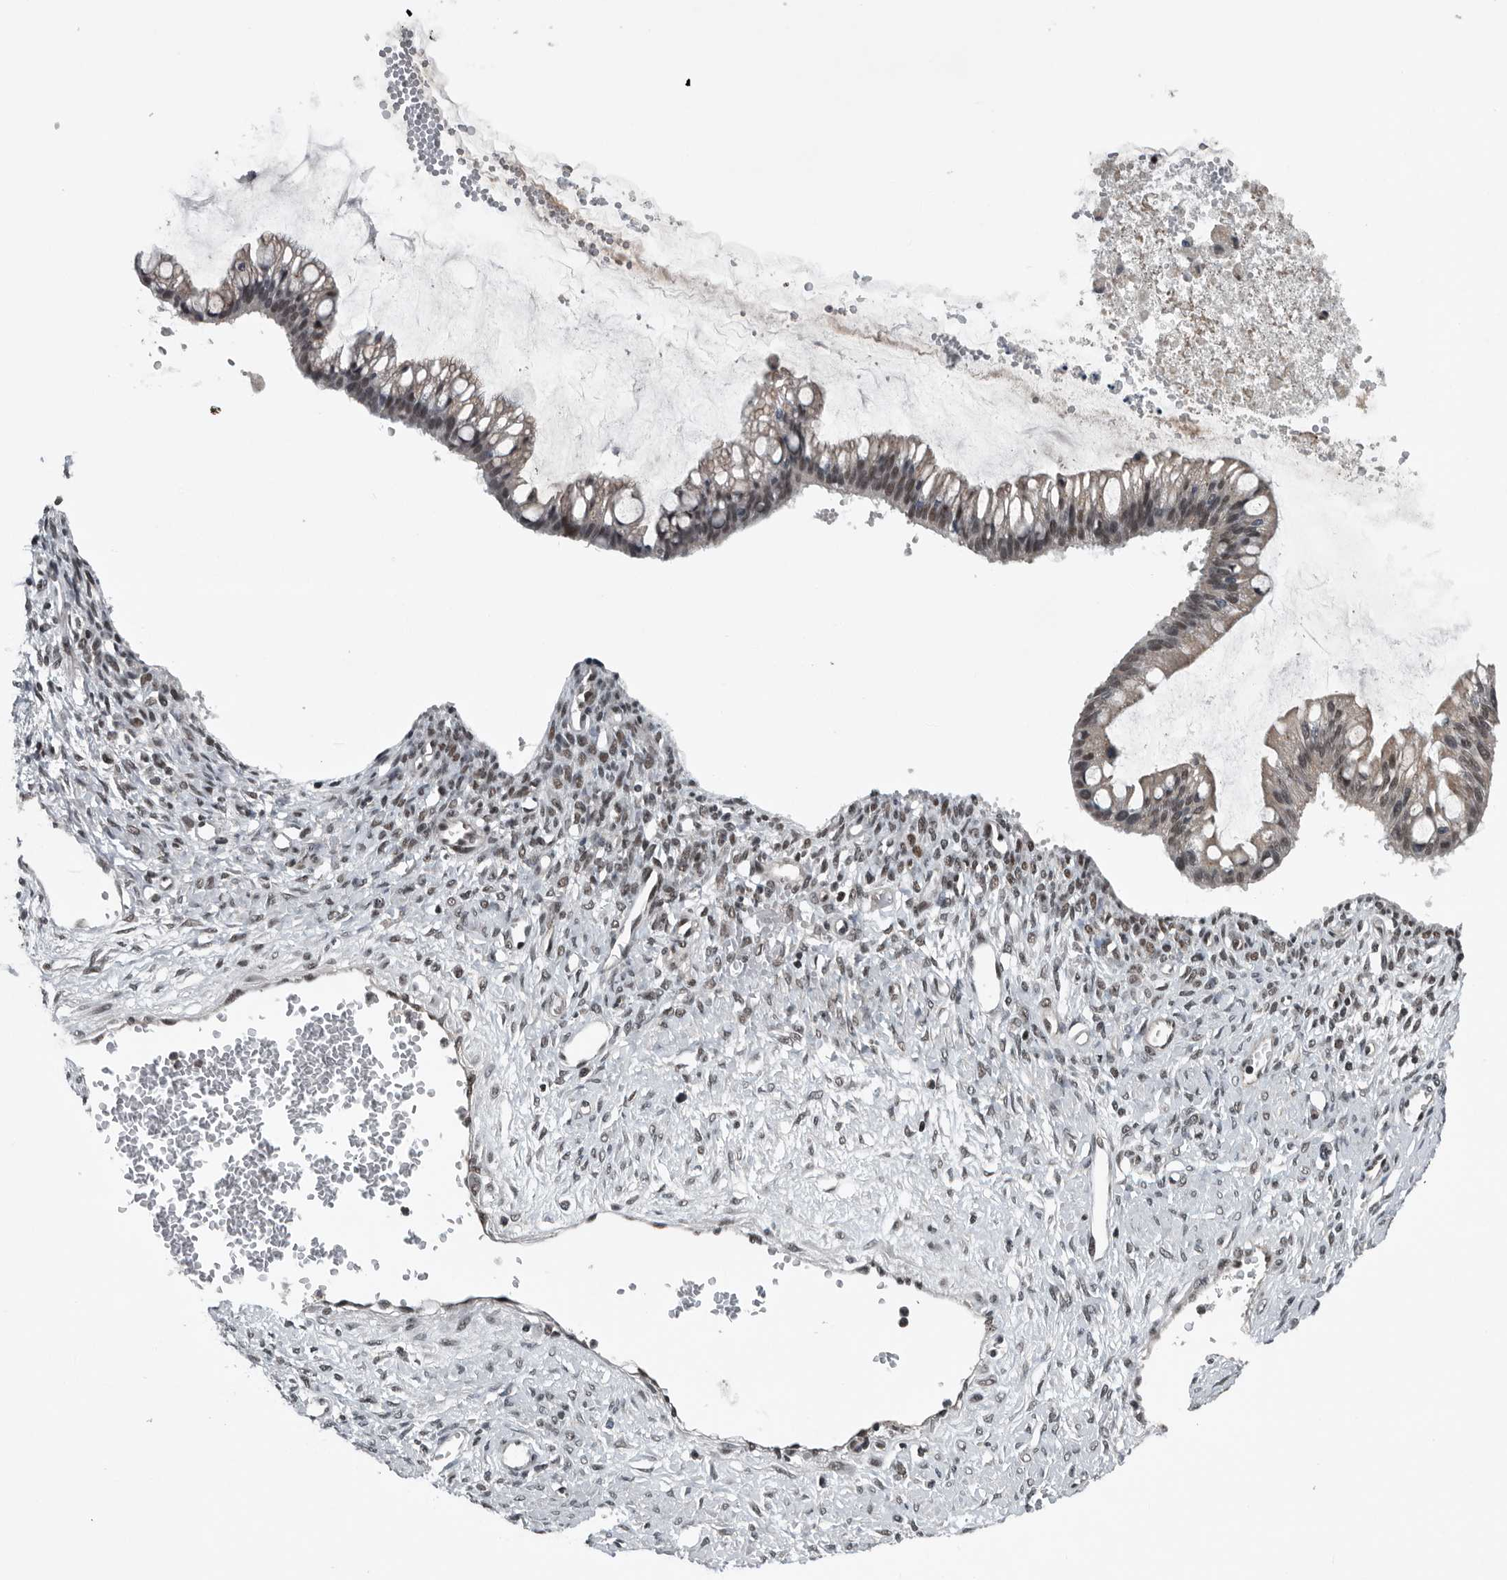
{"staining": {"intensity": "moderate", "quantity": ">75%", "location": "nuclear"}, "tissue": "ovarian cancer", "cell_type": "Tumor cells", "image_type": "cancer", "snomed": [{"axis": "morphology", "description": "Cystadenocarcinoma, mucinous, NOS"}, {"axis": "topography", "description": "Ovary"}], "caption": "A medium amount of moderate nuclear expression is appreciated in approximately >75% of tumor cells in ovarian cancer (mucinous cystadenocarcinoma) tissue.", "gene": "SENP7", "patient": {"sex": "female", "age": 73}}